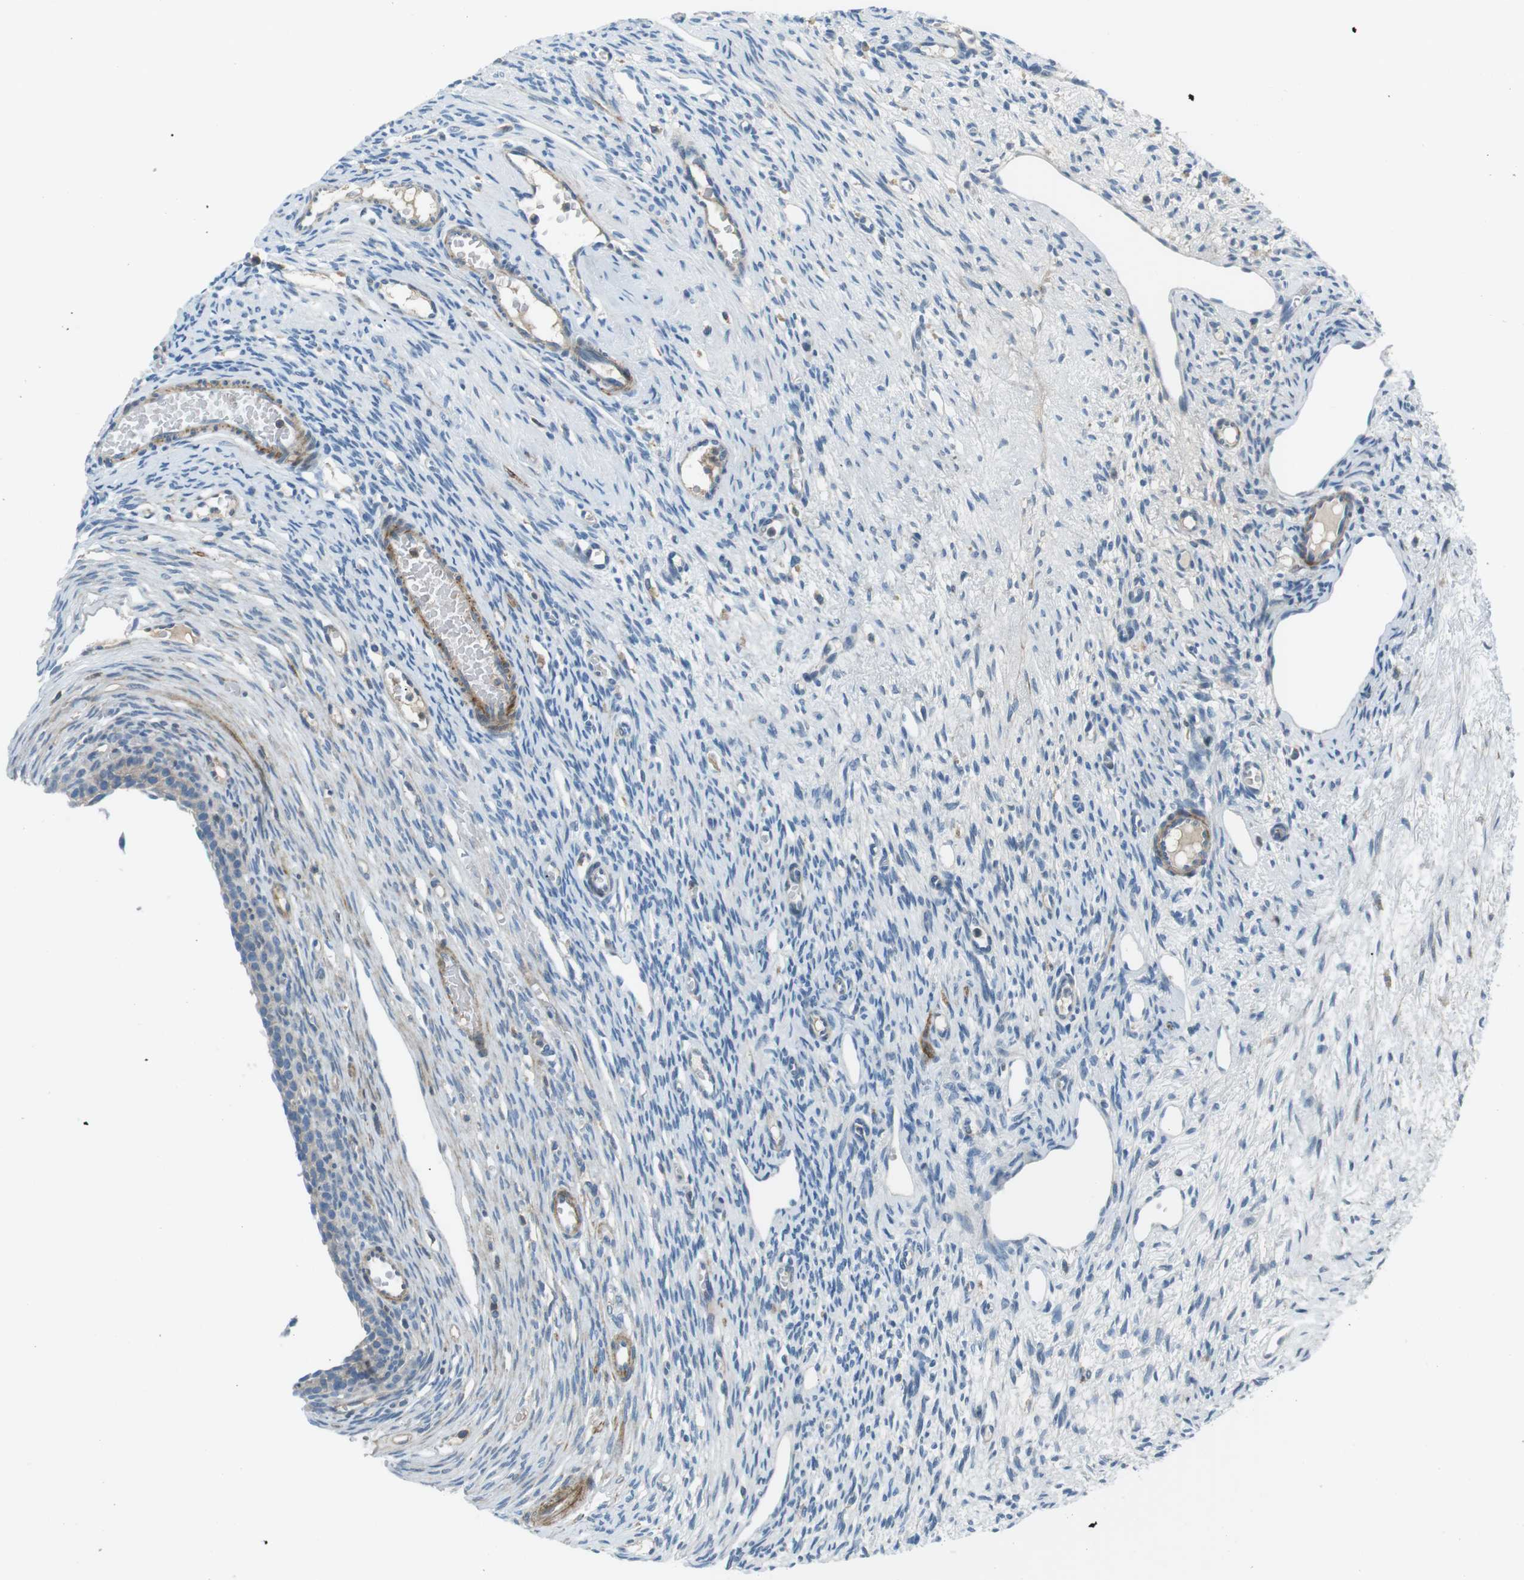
{"staining": {"intensity": "negative", "quantity": "none", "location": "none"}, "tissue": "ovary", "cell_type": "Ovarian stroma cells", "image_type": "normal", "snomed": [{"axis": "morphology", "description": "Normal tissue, NOS"}, {"axis": "topography", "description": "Ovary"}], "caption": "IHC image of normal ovary stained for a protein (brown), which displays no expression in ovarian stroma cells.", "gene": "ARVCF", "patient": {"sex": "female", "age": 33}}